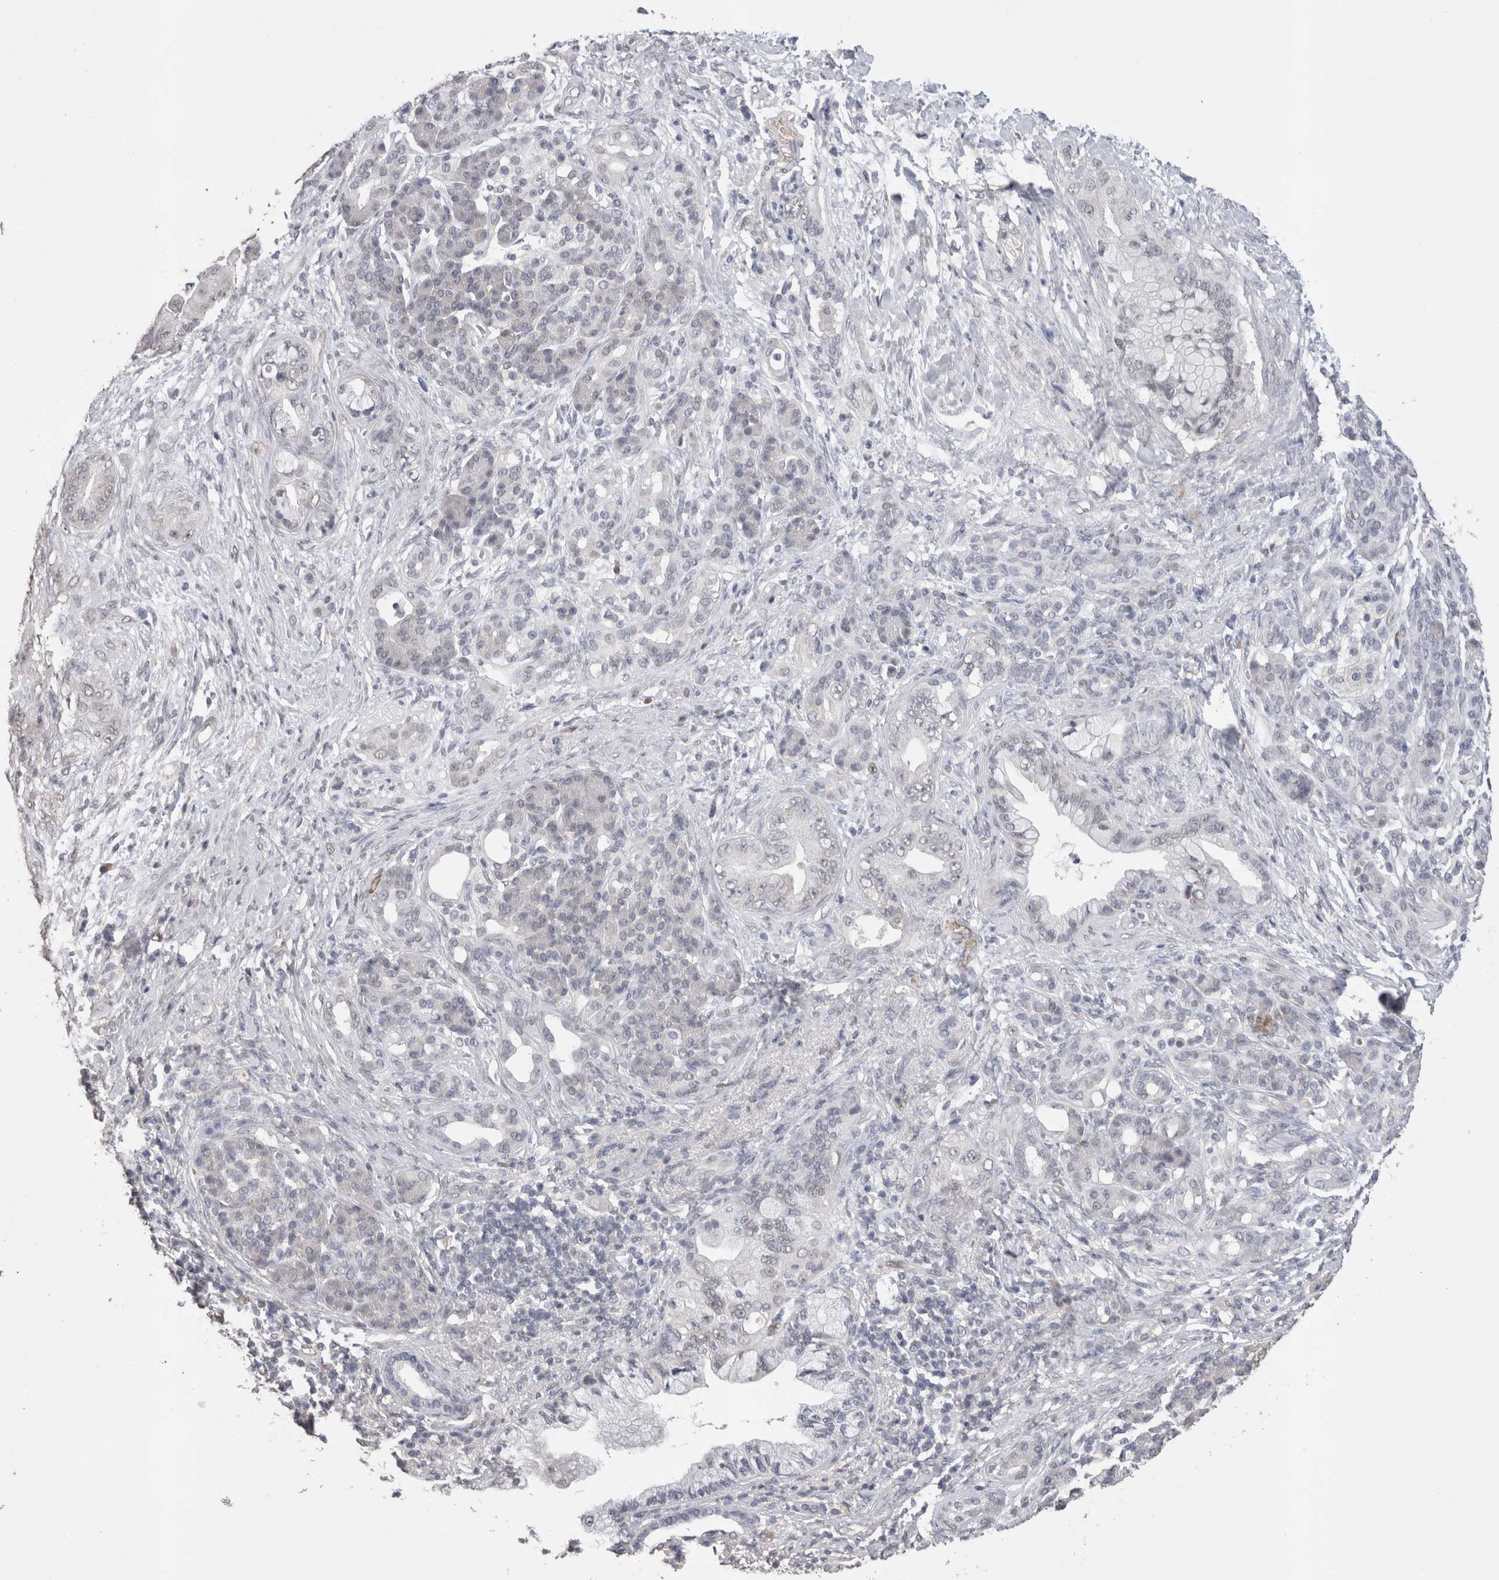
{"staining": {"intensity": "moderate", "quantity": "<25%", "location": "cytoplasmic/membranous"}, "tissue": "pancreatic cancer", "cell_type": "Tumor cells", "image_type": "cancer", "snomed": [{"axis": "morphology", "description": "Adenocarcinoma, NOS"}, {"axis": "topography", "description": "Pancreas"}], "caption": "Immunohistochemistry (IHC) of adenocarcinoma (pancreatic) displays low levels of moderate cytoplasmic/membranous expression in approximately <25% of tumor cells. Immunohistochemistry stains the protein in brown and the nuclei are stained blue.", "gene": "CDH13", "patient": {"sex": "male", "age": 59}}